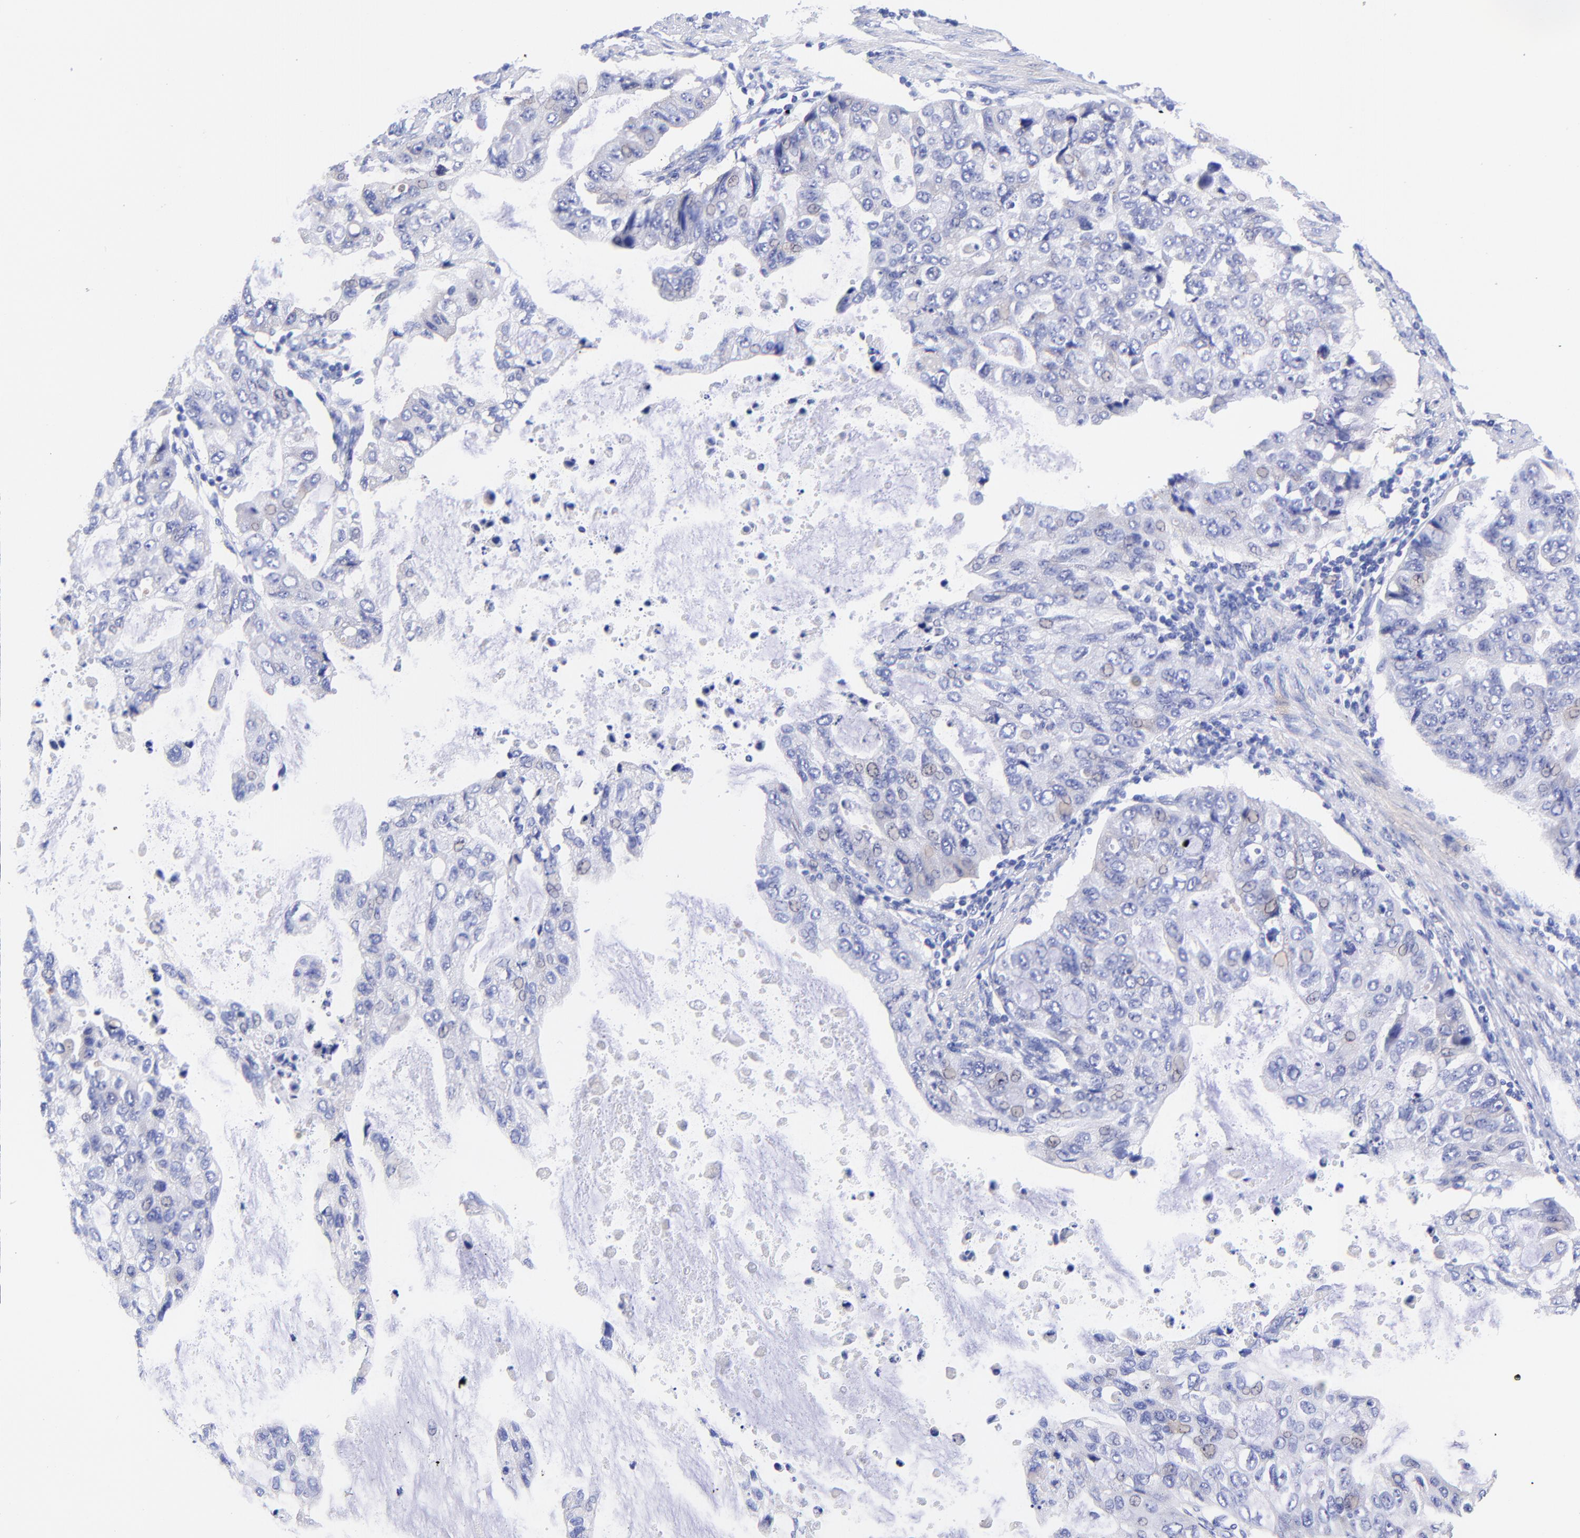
{"staining": {"intensity": "negative", "quantity": "none", "location": "none"}, "tissue": "stomach cancer", "cell_type": "Tumor cells", "image_type": "cancer", "snomed": [{"axis": "morphology", "description": "Adenocarcinoma, NOS"}, {"axis": "topography", "description": "Stomach, upper"}], "caption": "Immunohistochemistry (IHC) of stomach cancer (adenocarcinoma) exhibits no expression in tumor cells. Brightfield microscopy of immunohistochemistry stained with DAB (3,3'-diaminobenzidine) (brown) and hematoxylin (blue), captured at high magnification.", "gene": "GPHN", "patient": {"sex": "female", "age": 52}}